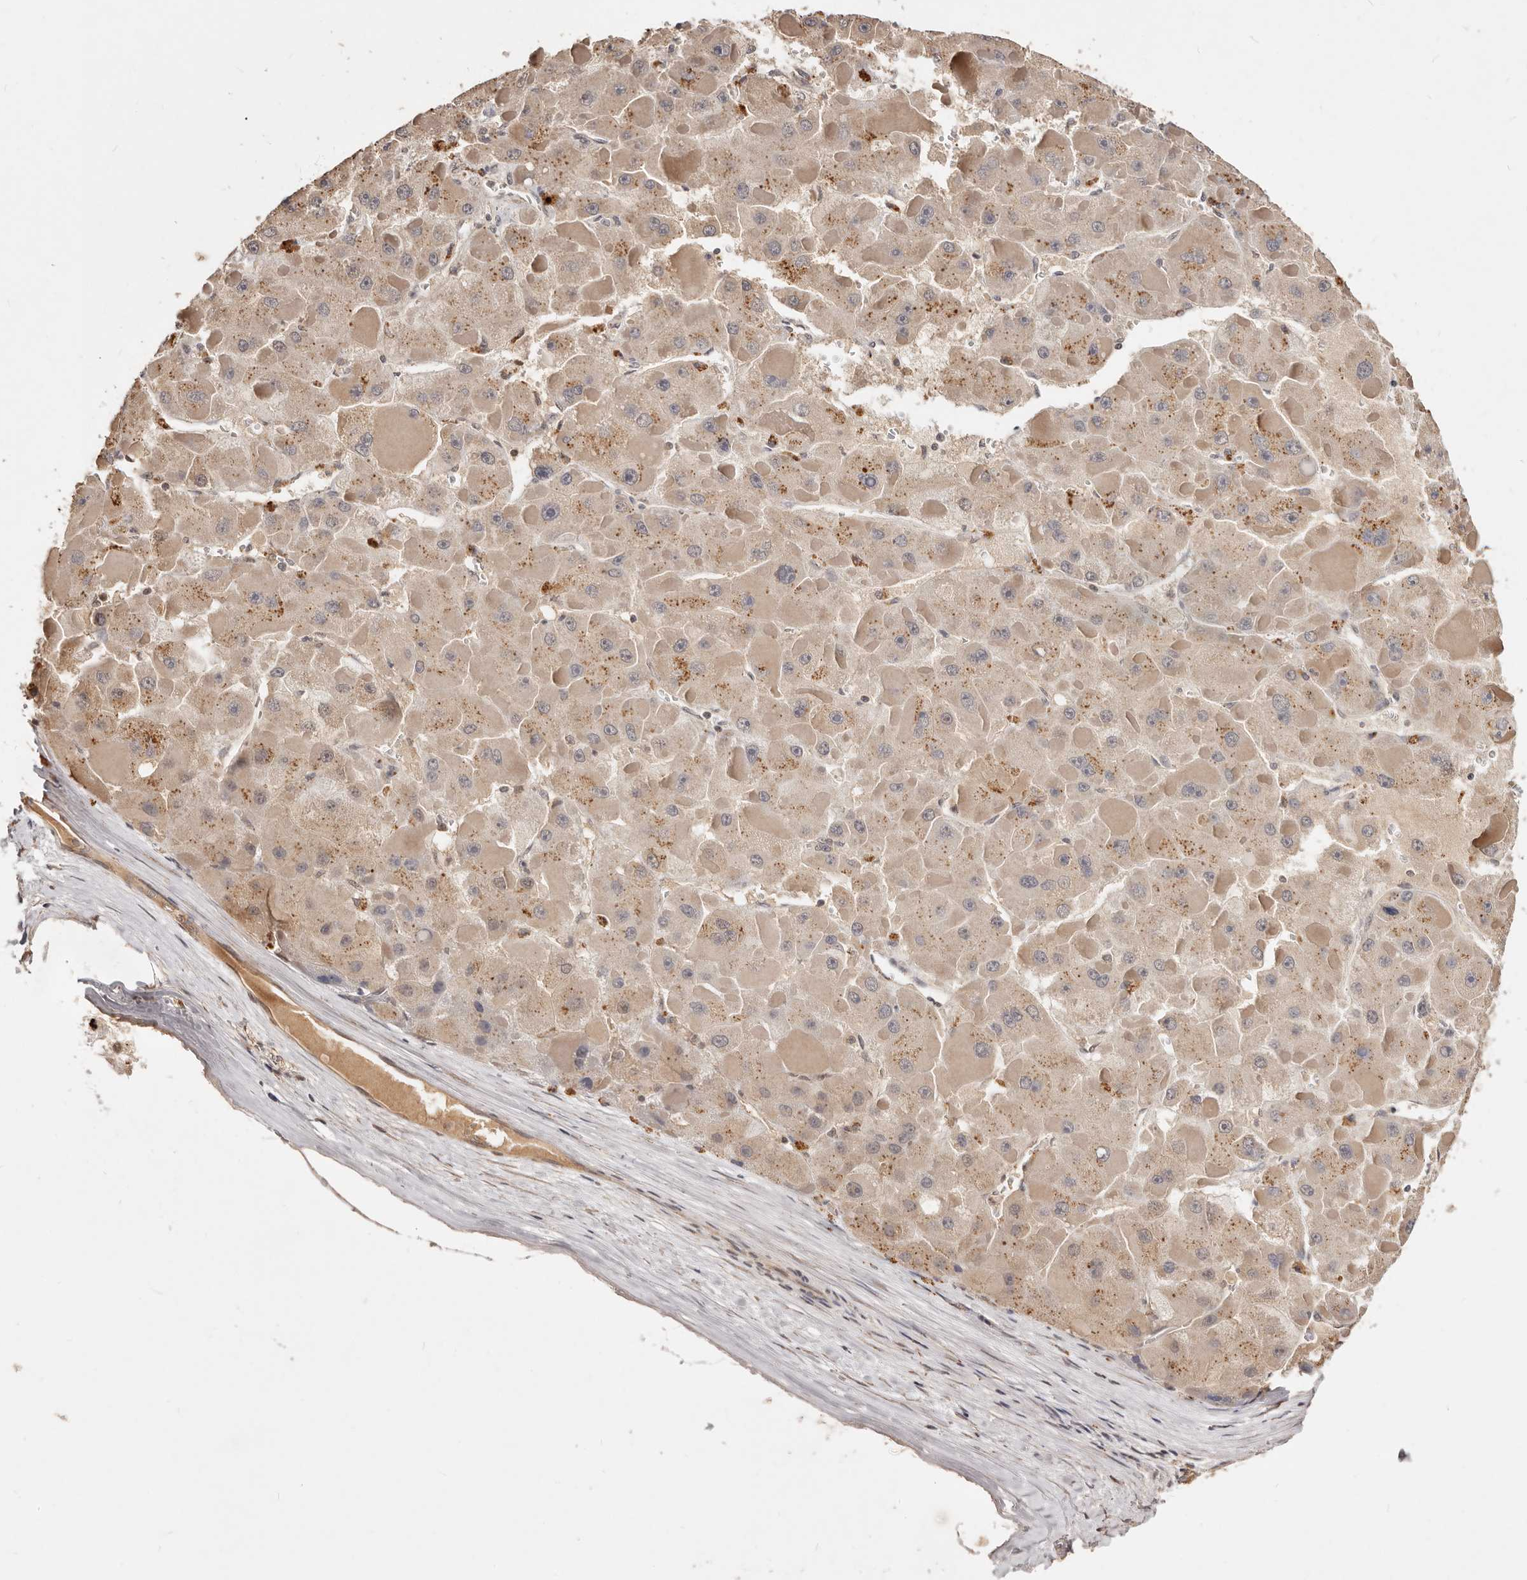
{"staining": {"intensity": "weak", "quantity": ">75%", "location": "cytoplasmic/membranous"}, "tissue": "liver cancer", "cell_type": "Tumor cells", "image_type": "cancer", "snomed": [{"axis": "morphology", "description": "Carcinoma, Hepatocellular, NOS"}, {"axis": "topography", "description": "Liver"}], "caption": "This is a histology image of IHC staining of liver hepatocellular carcinoma, which shows weak positivity in the cytoplasmic/membranous of tumor cells.", "gene": "TSPAN13", "patient": {"sex": "female", "age": 73}}